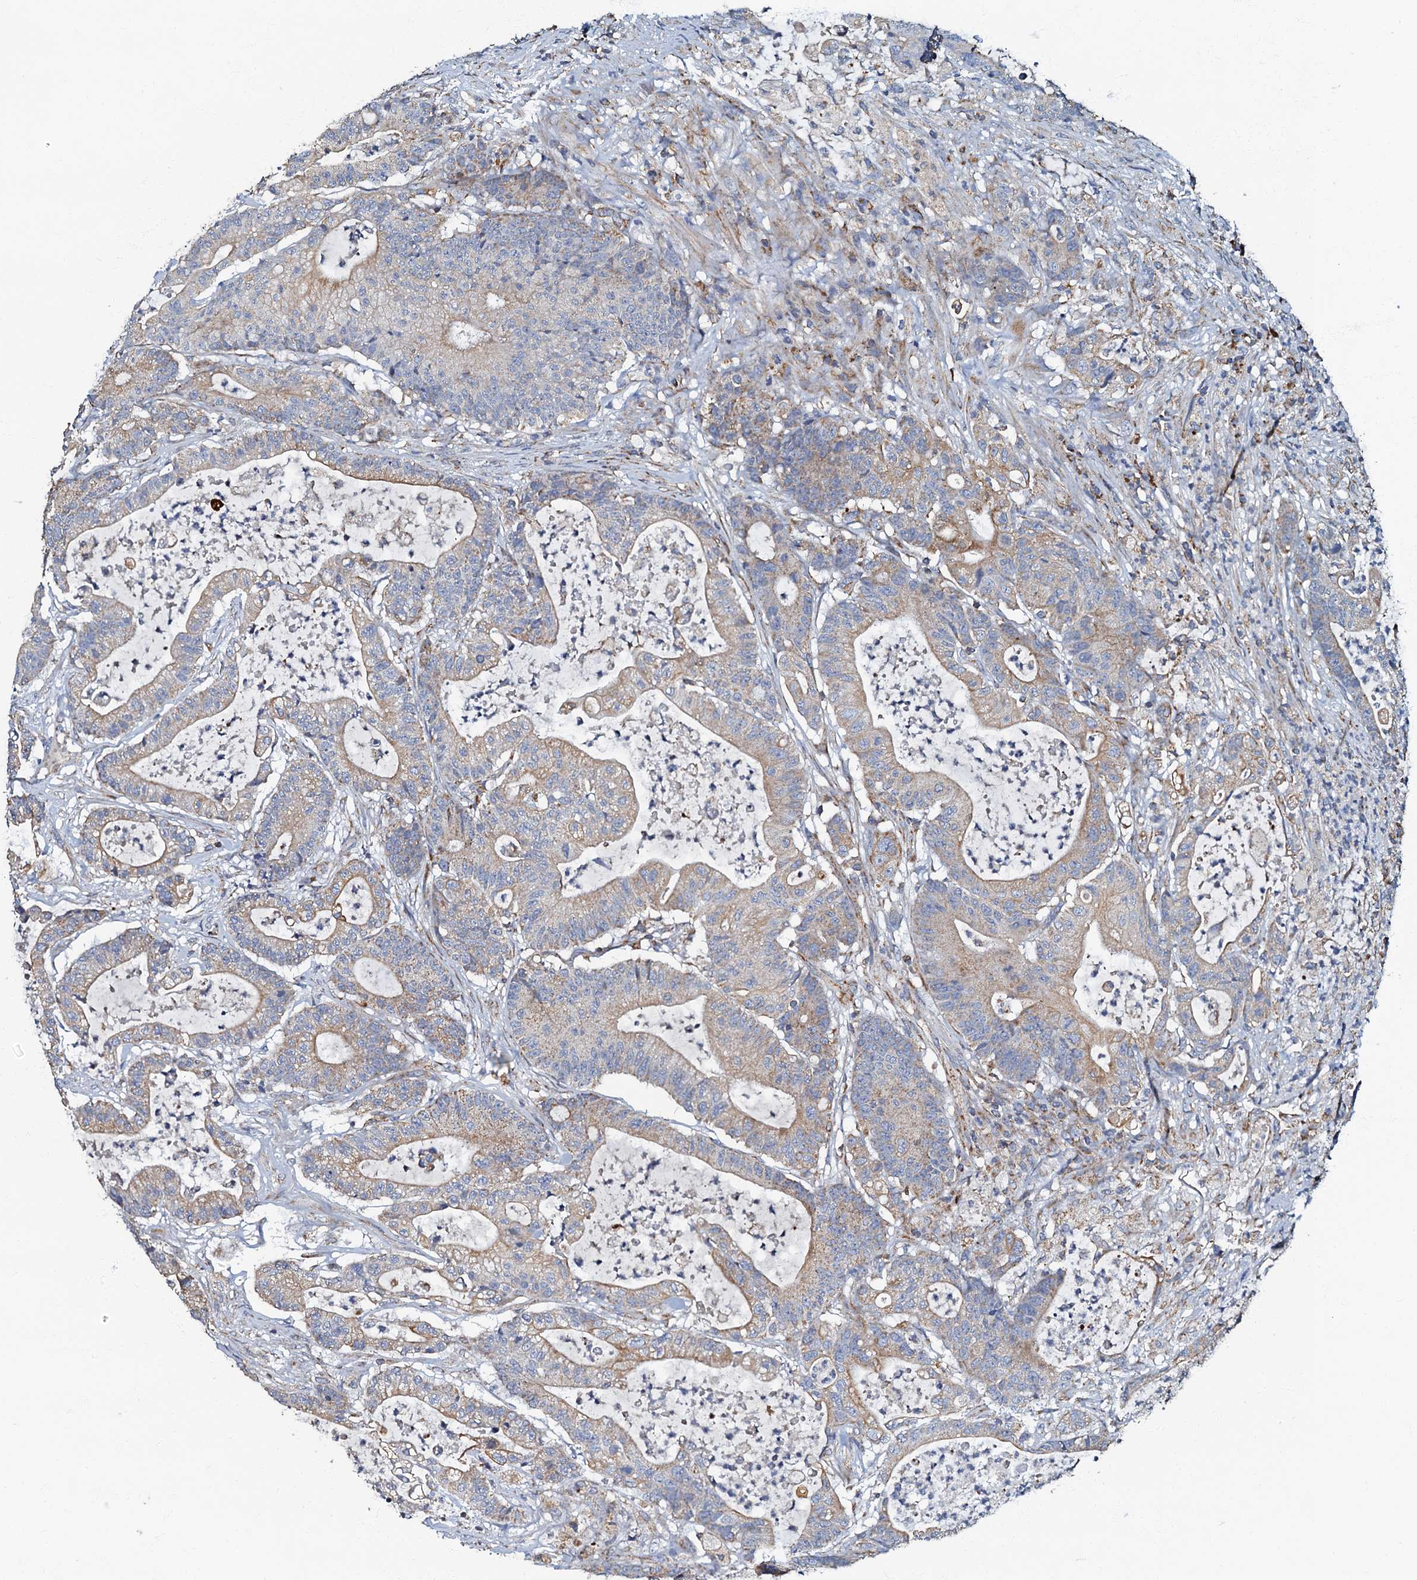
{"staining": {"intensity": "weak", "quantity": "25%-75%", "location": "cytoplasmic/membranous"}, "tissue": "colorectal cancer", "cell_type": "Tumor cells", "image_type": "cancer", "snomed": [{"axis": "morphology", "description": "Adenocarcinoma, NOS"}, {"axis": "topography", "description": "Colon"}], "caption": "Immunohistochemistry (DAB) staining of adenocarcinoma (colorectal) demonstrates weak cytoplasmic/membranous protein expression in approximately 25%-75% of tumor cells.", "gene": "NDUFA12", "patient": {"sex": "female", "age": 84}}